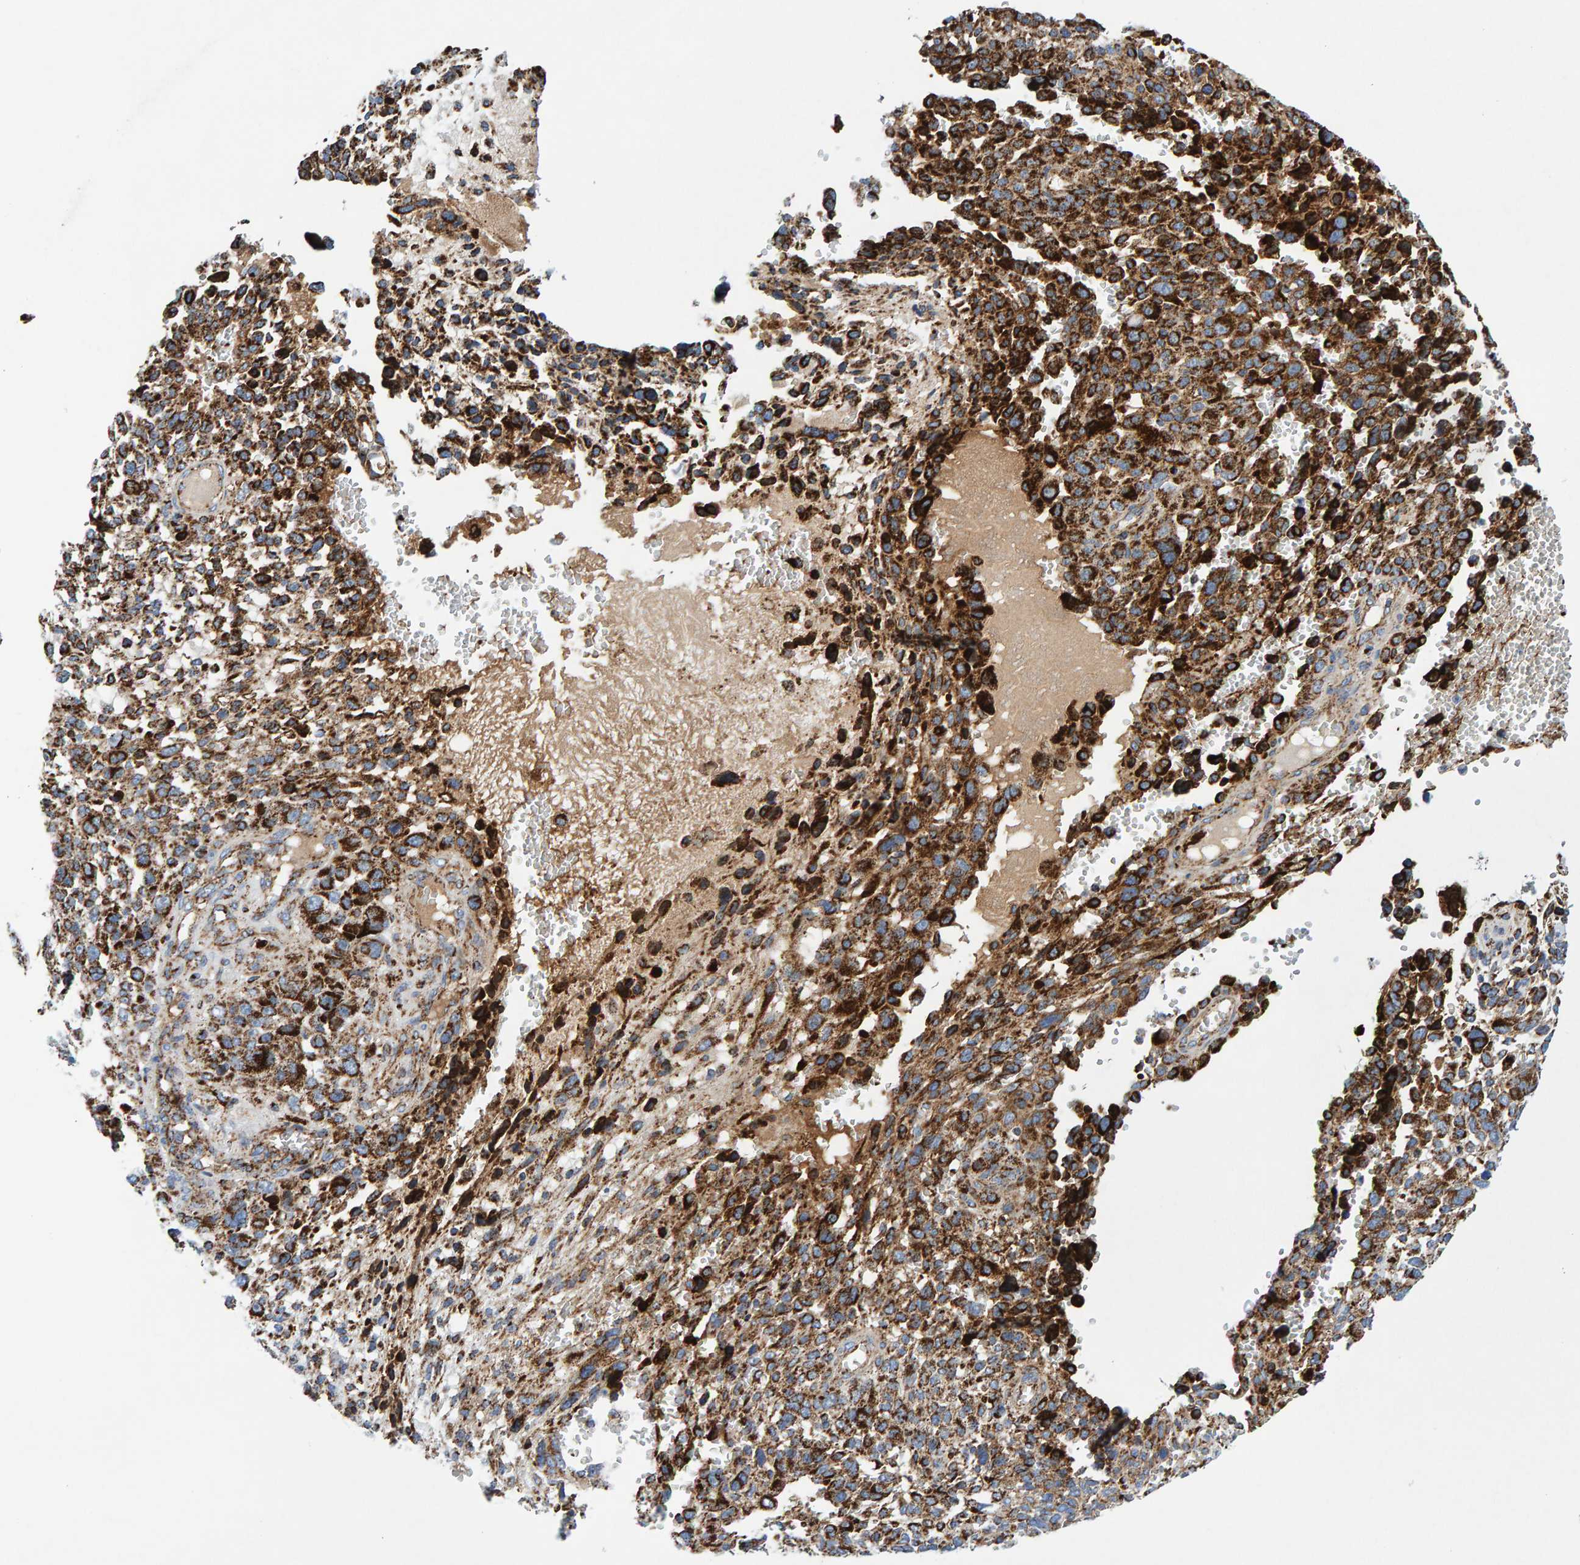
{"staining": {"intensity": "strong", "quantity": ">75%", "location": "cytoplasmic/membranous"}, "tissue": "melanoma", "cell_type": "Tumor cells", "image_type": "cancer", "snomed": [{"axis": "morphology", "description": "Malignant melanoma, NOS"}, {"axis": "topography", "description": "Skin"}], "caption": "The photomicrograph demonstrates staining of malignant melanoma, revealing strong cytoplasmic/membranous protein positivity (brown color) within tumor cells. Using DAB (3,3'-diaminobenzidine) (brown) and hematoxylin (blue) stains, captured at high magnification using brightfield microscopy.", "gene": "GGTA1", "patient": {"sex": "female", "age": 55}}